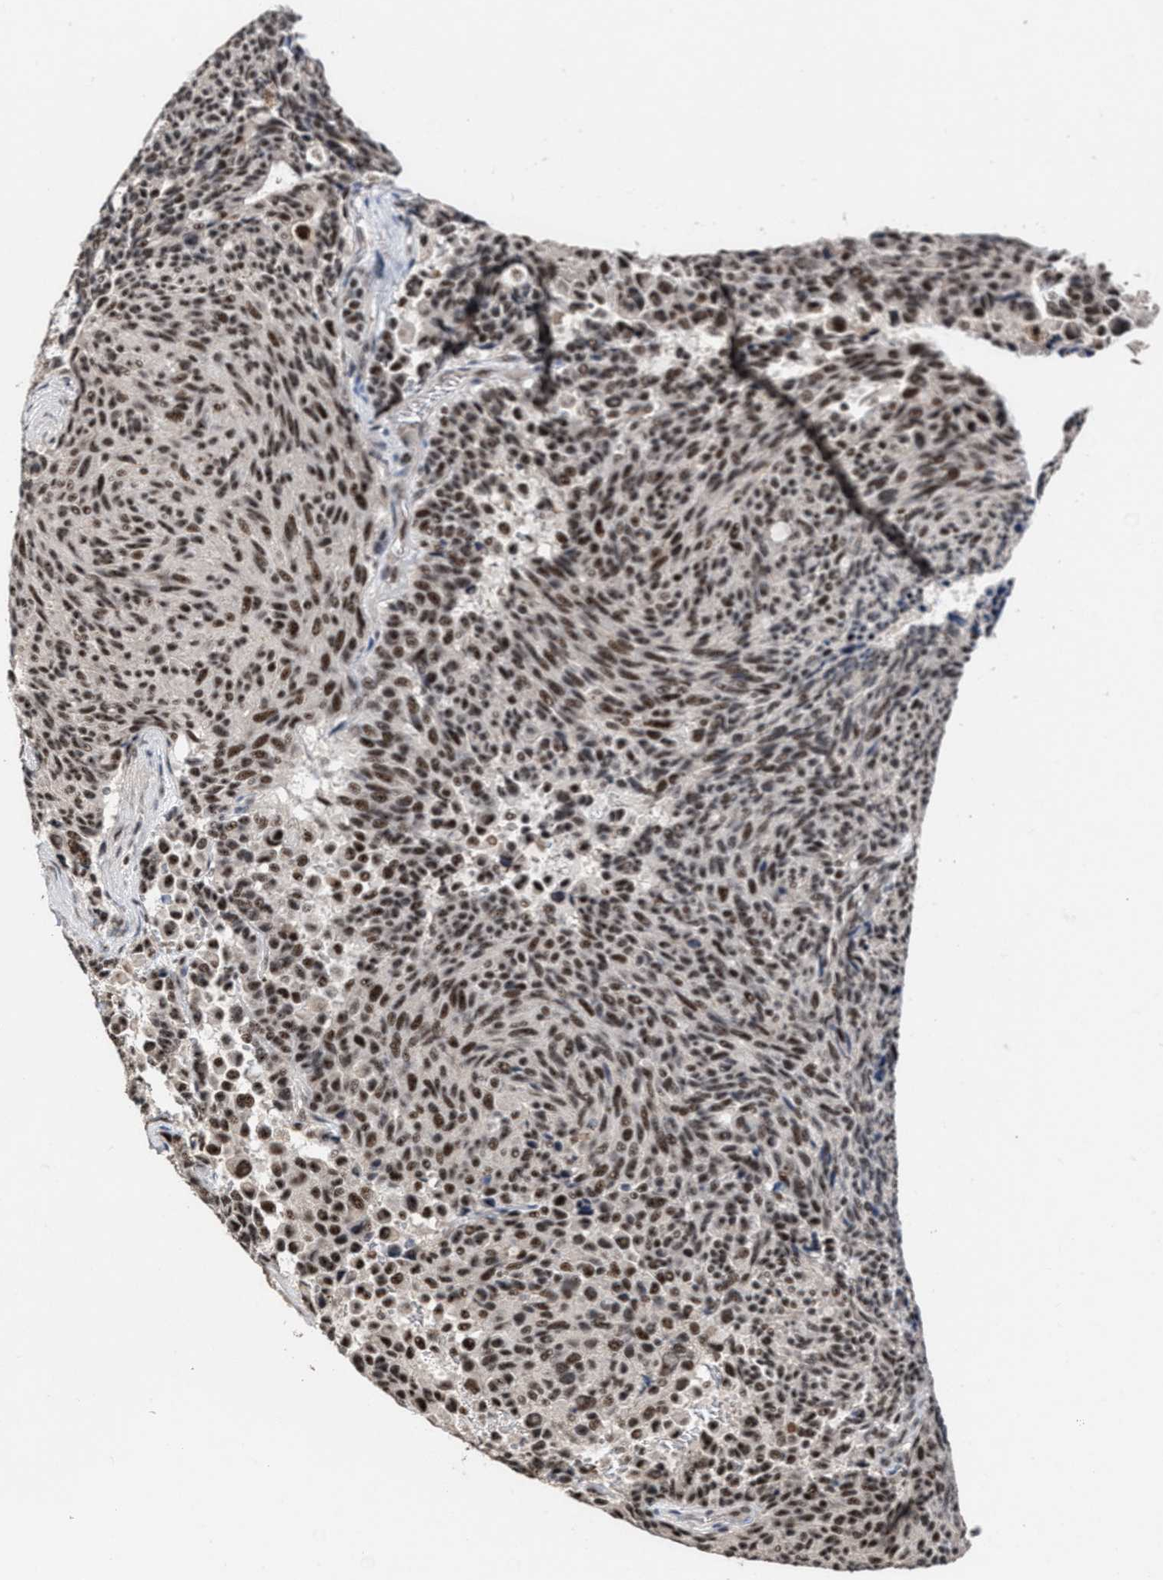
{"staining": {"intensity": "strong", "quantity": ">75%", "location": "nuclear"}, "tissue": "carcinoid", "cell_type": "Tumor cells", "image_type": "cancer", "snomed": [{"axis": "morphology", "description": "Carcinoid, malignant, NOS"}, {"axis": "topography", "description": "Pancreas"}], "caption": "Strong nuclear protein staining is seen in approximately >75% of tumor cells in carcinoid.", "gene": "EIF4A3", "patient": {"sex": "female", "age": 54}}